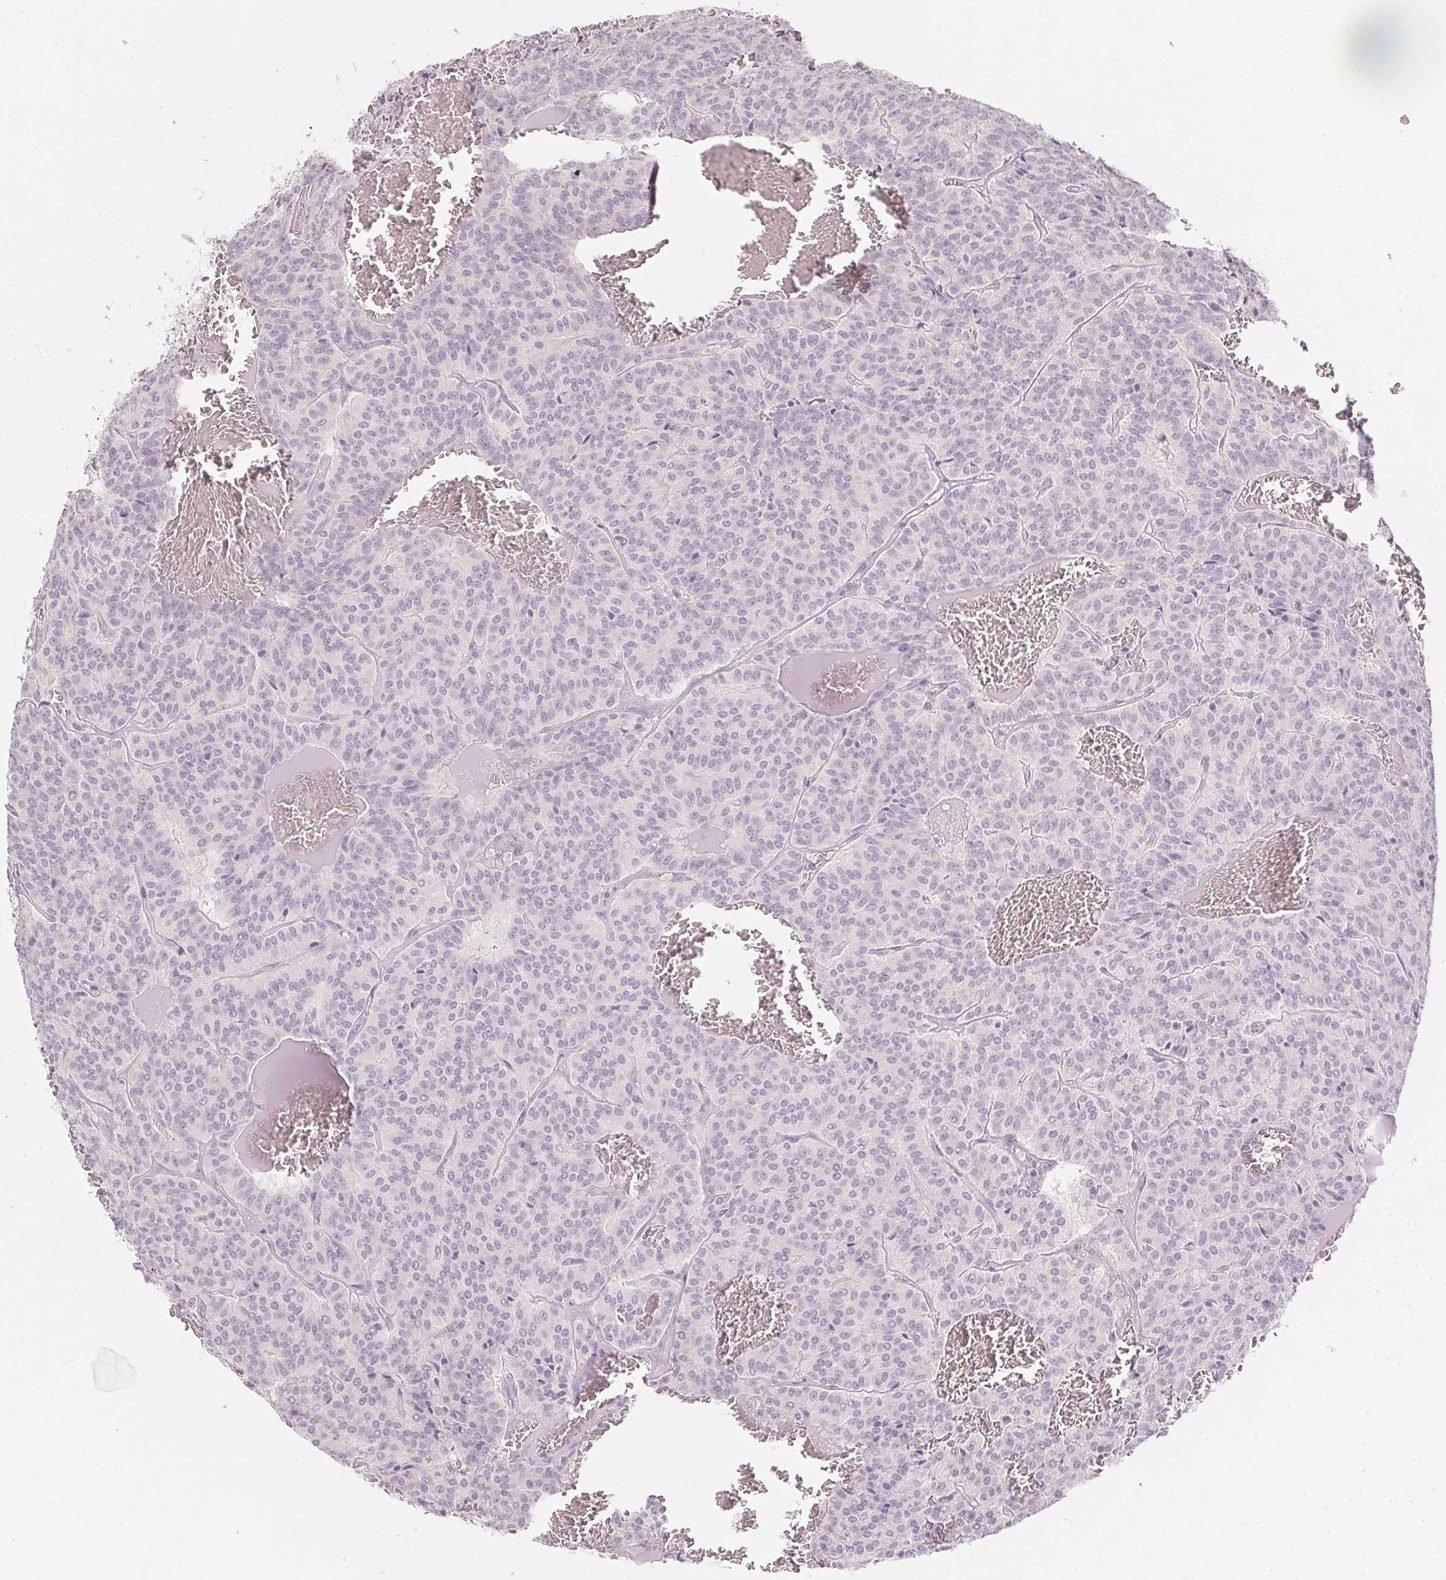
{"staining": {"intensity": "negative", "quantity": "none", "location": "none"}, "tissue": "carcinoid", "cell_type": "Tumor cells", "image_type": "cancer", "snomed": [{"axis": "morphology", "description": "Carcinoid, malignant, NOS"}, {"axis": "topography", "description": "Lung"}], "caption": "Human carcinoid stained for a protein using IHC demonstrates no expression in tumor cells.", "gene": "CTCFL", "patient": {"sex": "male", "age": 70}}